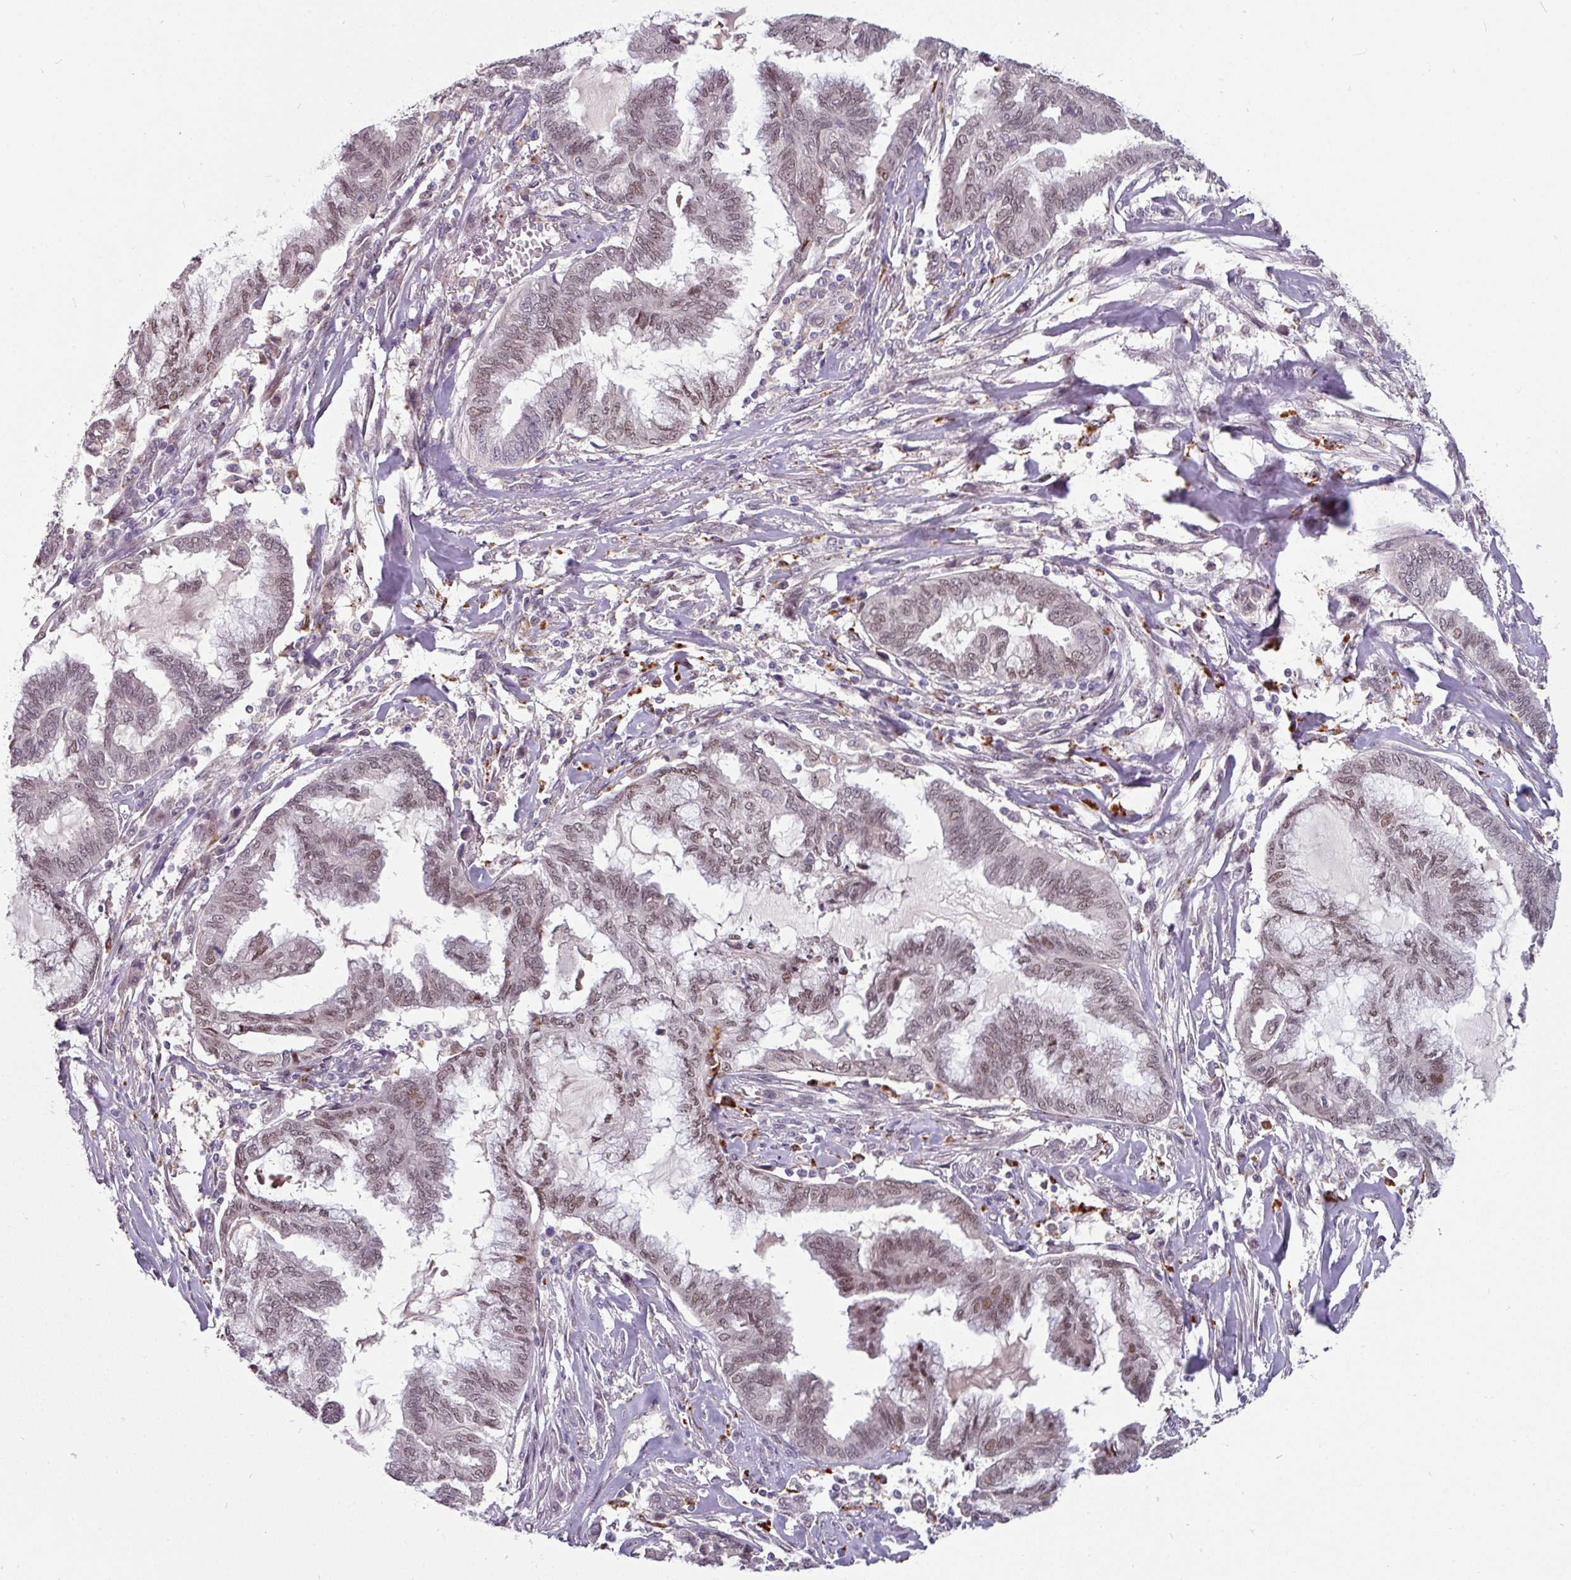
{"staining": {"intensity": "moderate", "quantity": ">75%", "location": "nuclear"}, "tissue": "endometrial cancer", "cell_type": "Tumor cells", "image_type": "cancer", "snomed": [{"axis": "morphology", "description": "Adenocarcinoma, NOS"}, {"axis": "topography", "description": "Endometrium"}], "caption": "Approximately >75% of tumor cells in adenocarcinoma (endometrial) display moderate nuclear protein positivity as visualized by brown immunohistochemical staining.", "gene": "SWSAP1", "patient": {"sex": "female", "age": 86}}